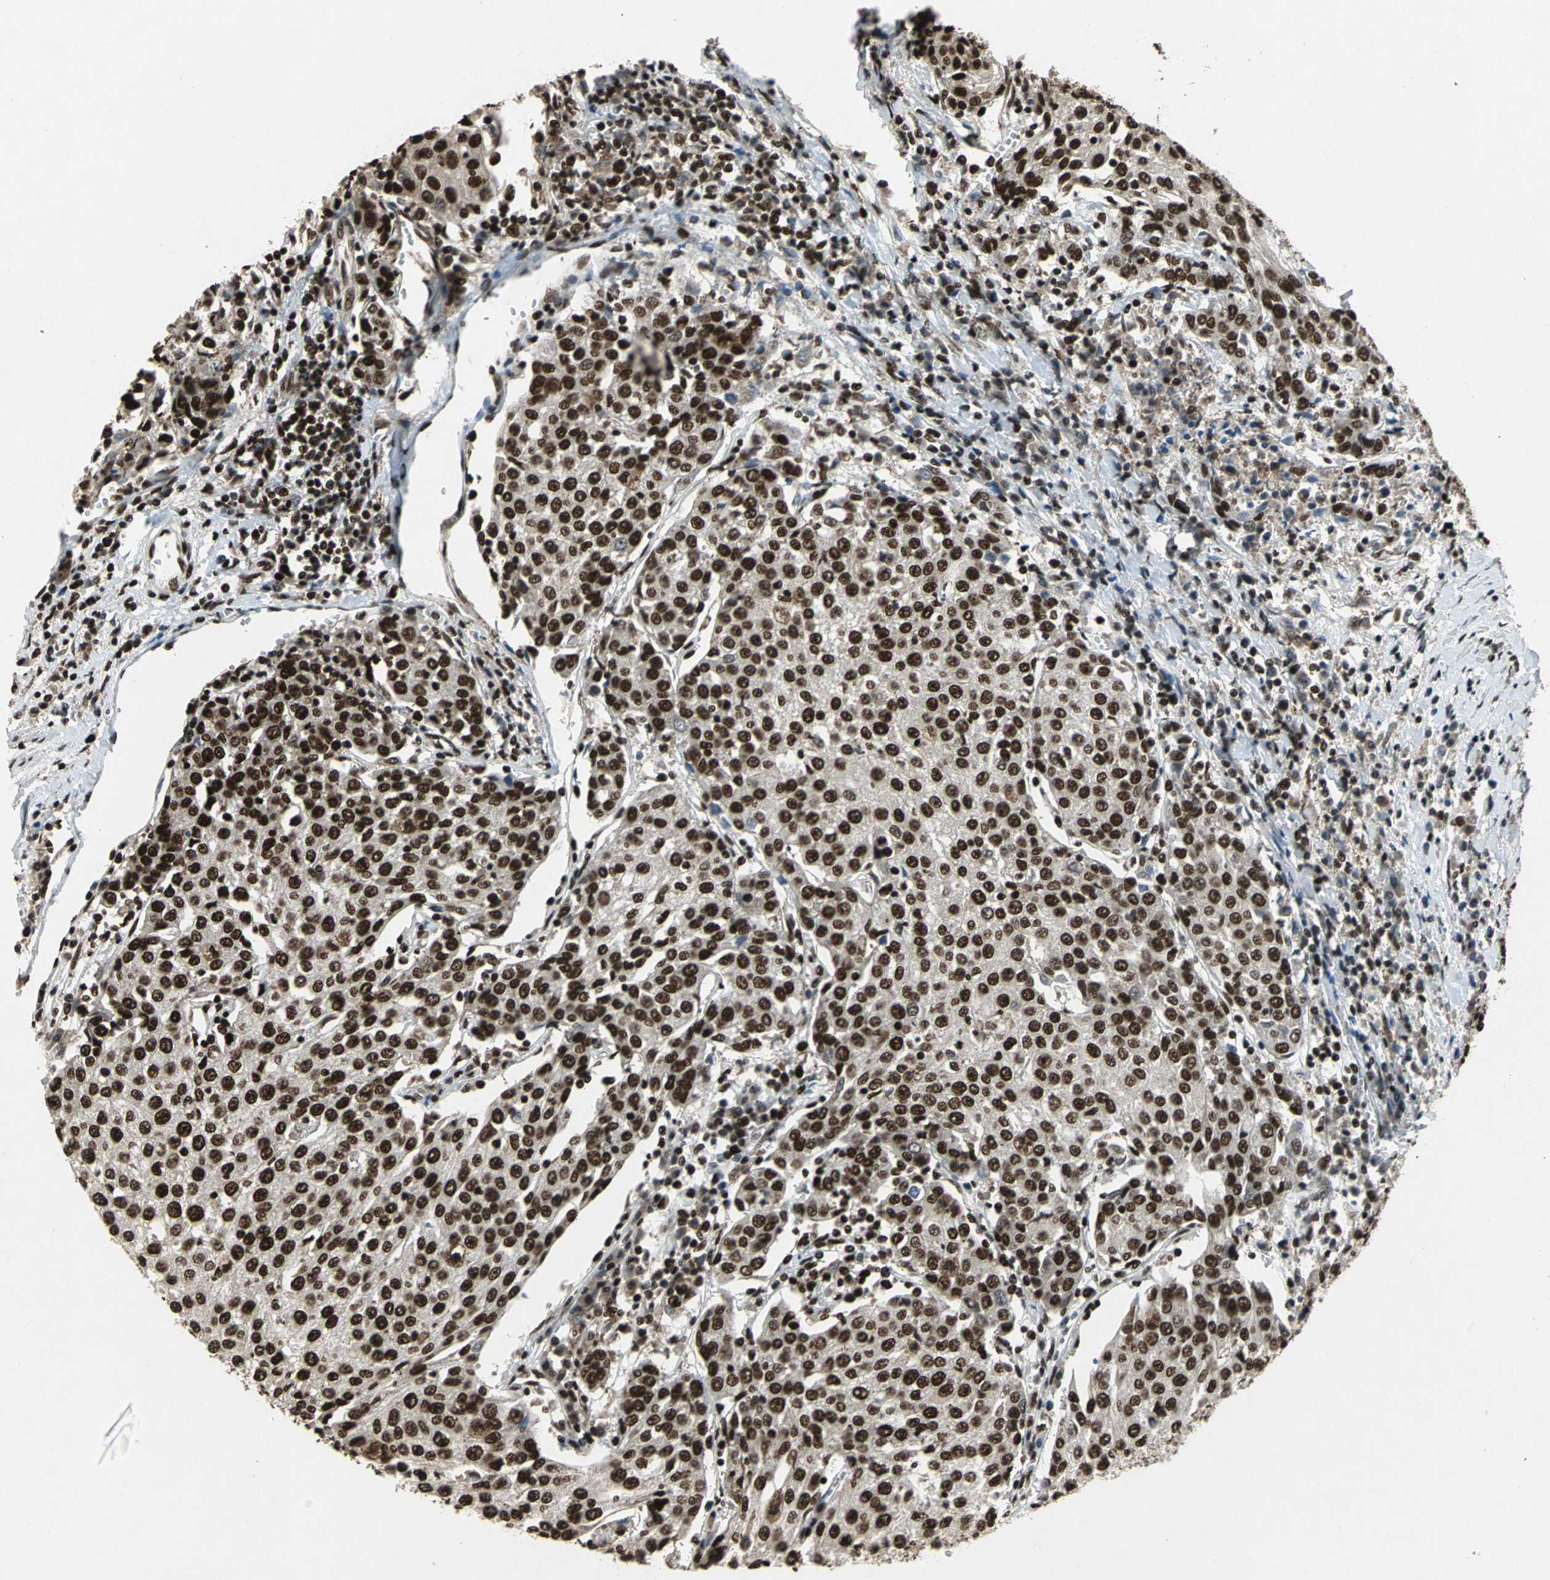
{"staining": {"intensity": "strong", "quantity": ">75%", "location": "nuclear"}, "tissue": "urothelial cancer", "cell_type": "Tumor cells", "image_type": "cancer", "snomed": [{"axis": "morphology", "description": "Urothelial carcinoma, High grade"}, {"axis": "topography", "description": "Urinary bladder"}], "caption": "Protein staining of urothelial cancer tissue displays strong nuclear expression in approximately >75% of tumor cells.", "gene": "MTA2", "patient": {"sex": "female", "age": 85}}